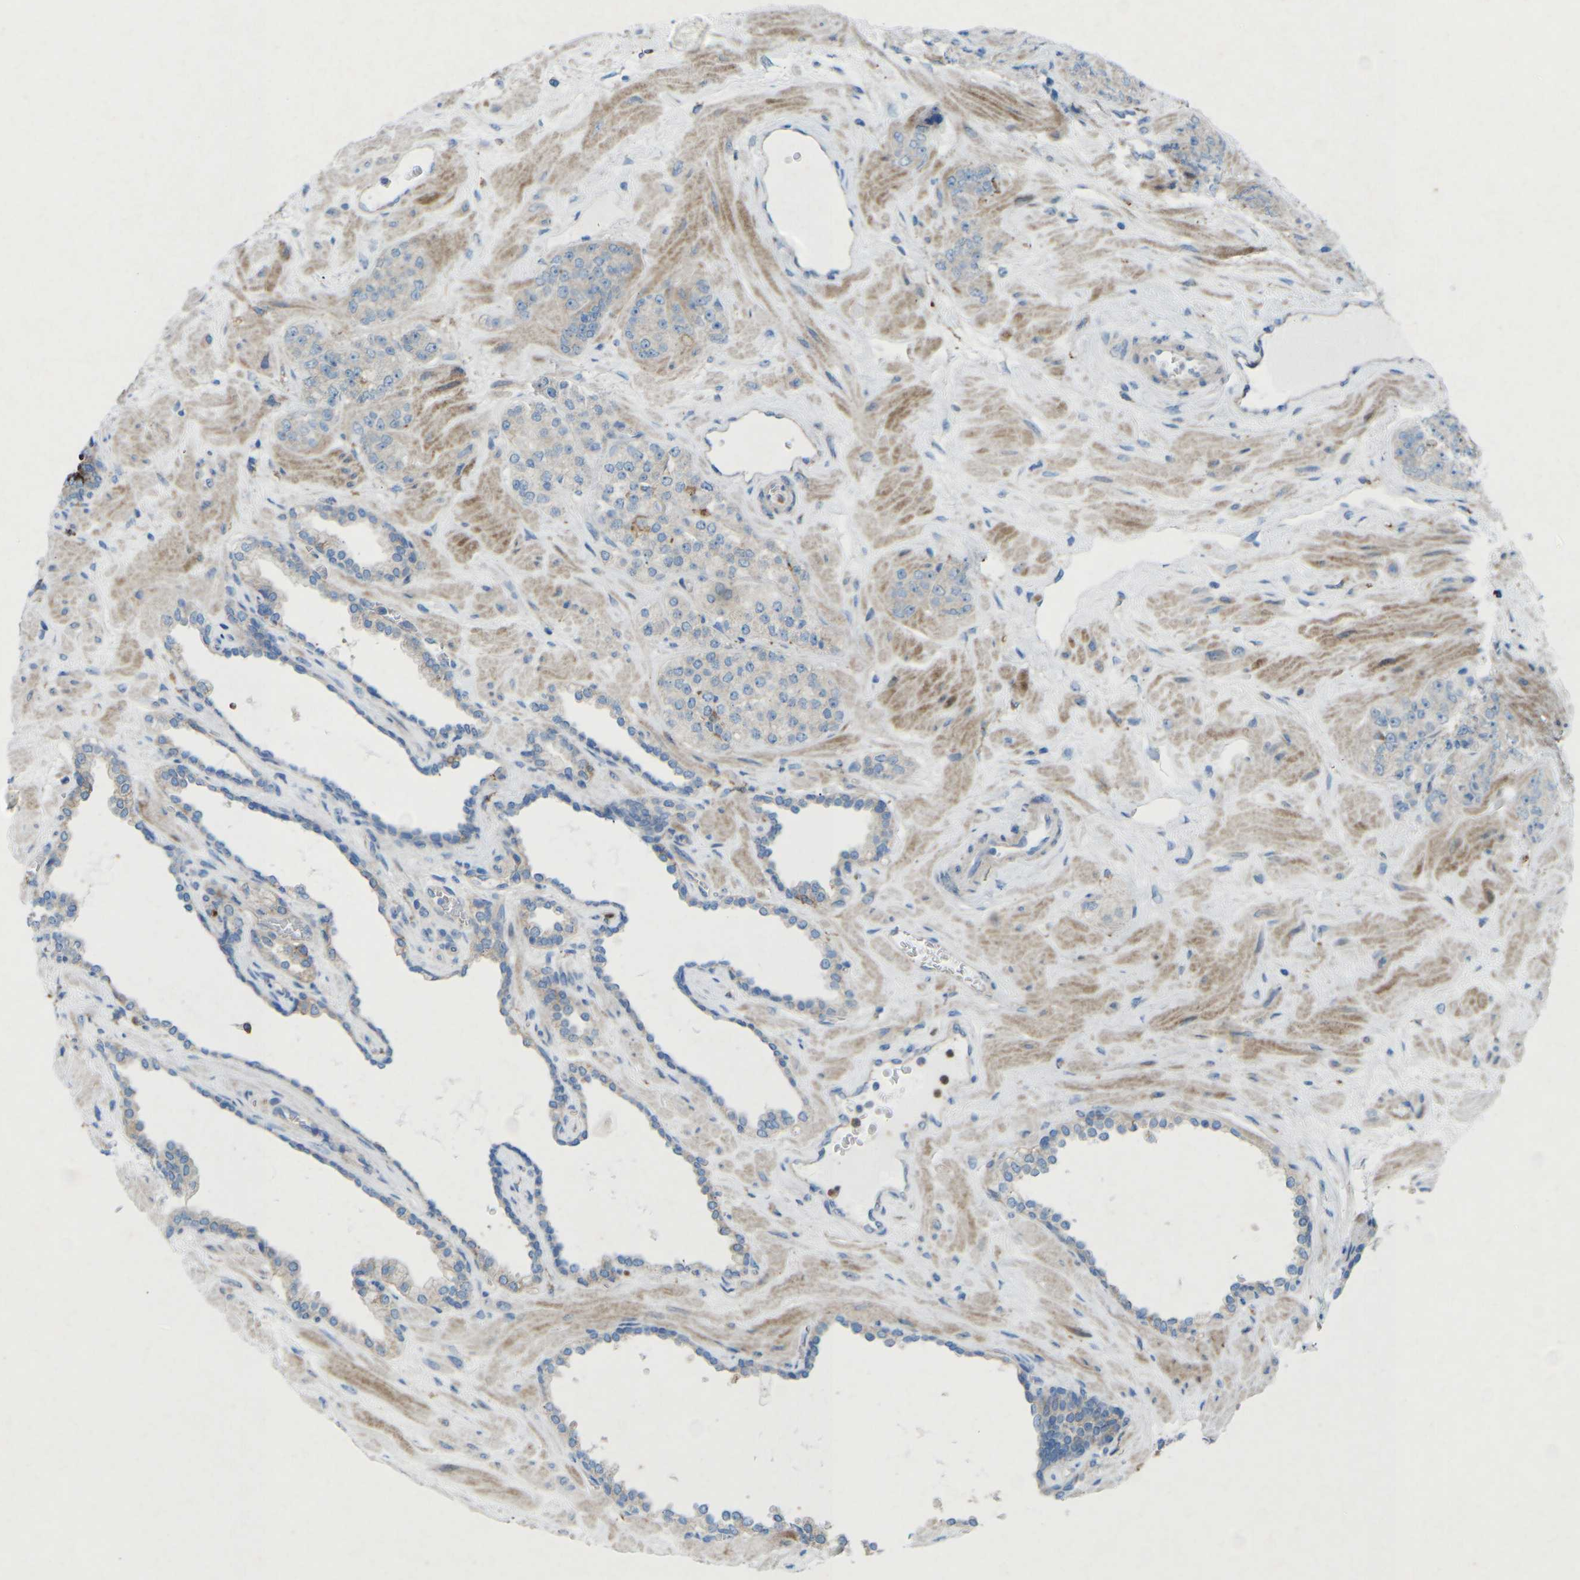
{"staining": {"intensity": "weak", "quantity": "25%-75%", "location": "cytoplasmic/membranous"}, "tissue": "prostate cancer", "cell_type": "Tumor cells", "image_type": "cancer", "snomed": [{"axis": "morphology", "description": "Adenocarcinoma, High grade"}, {"axis": "topography", "description": "Prostate"}], "caption": "Adenocarcinoma (high-grade) (prostate) tissue shows weak cytoplasmic/membranous expression in approximately 25%-75% of tumor cells", "gene": "STK11", "patient": {"sex": "male", "age": 64}}